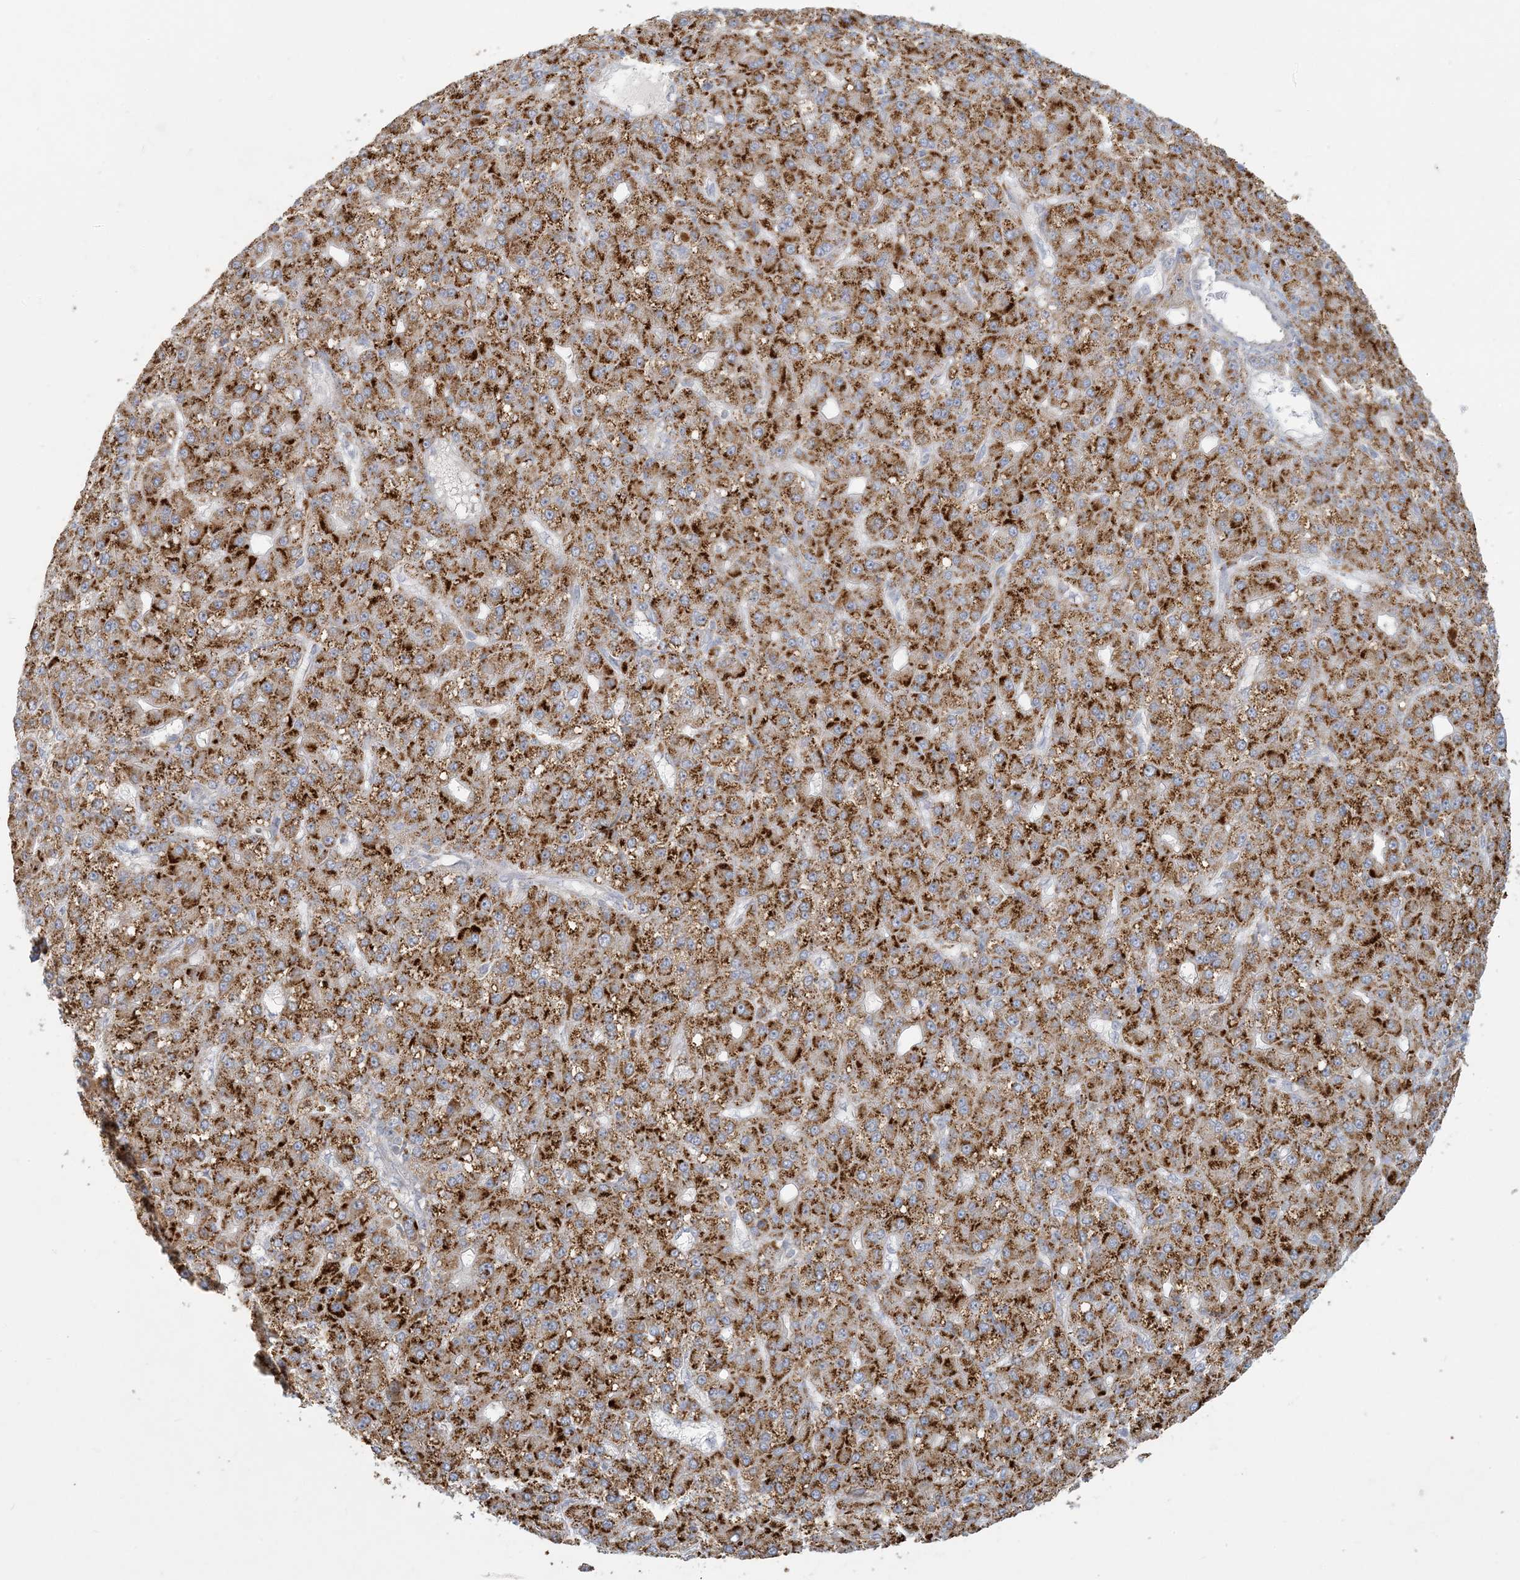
{"staining": {"intensity": "strong", "quantity": ">75%", "location": "cytoplasmic/membranous"}, "tissue": "liver cancer", "cell_type": "Tumor cells", "image_type": "cancer", "snomed": [{"axis": "morphology", "description": "Carcinoma, Hepatocellular, NOS"}, {"axis": "topography", "description": "Liver"}], "caption": "Immunohistochemical staining of liver hepatocellular carcinoma demonstrates high levels of strong cytoplasmic/membranous protein staining in about >75% of tumor cells.", "gene": "MCAT", "patient": {"sex": "male", "age": 67}}